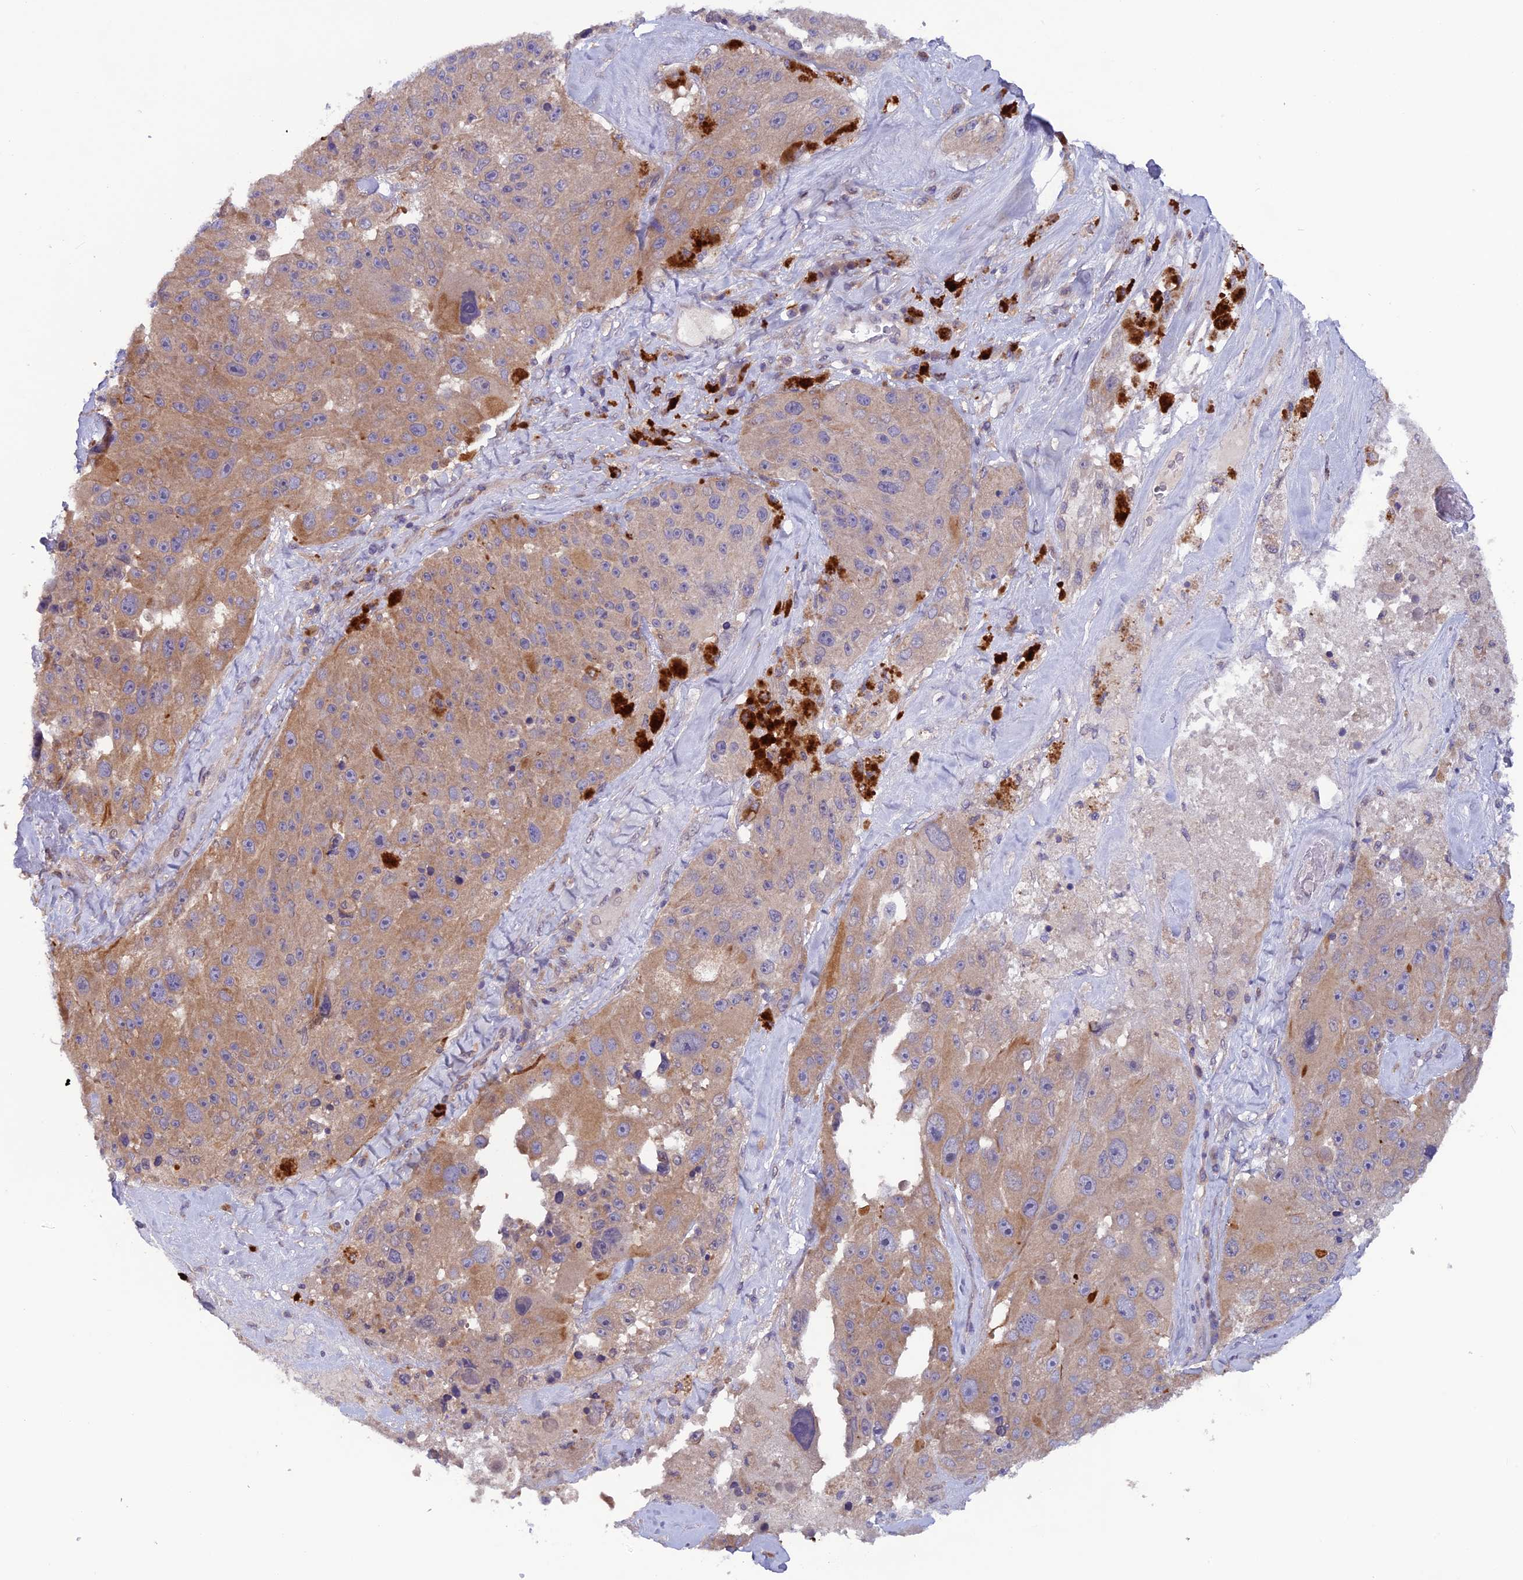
{"staining": {"intensity": "weak", "quantity": ">75%", "location": "cytoplasmic/membranous"}, "tissue": "melanoma", "cell_type": "Tumor cells", "image_type": "cancer", "snomed": [{"axis": "morphology", "description": "Malignant melanoma, Metastatic site"}, {"axis": "topography", "description": "Lymph node"}], "caption": "Immunohistochemistry (IHC) photomicrograph of neoplastic tissue: malignant melanoma (metastatic site) stained using immunohistochemistry exhibits low levels of weak protein expression localized specifically in the cytoplasmic/membranous of tumor cells, appearing as a cytoplasmic/membranous brown color.", "gene": "MAST2", "patient": {"sex": "male", "age": 62}}